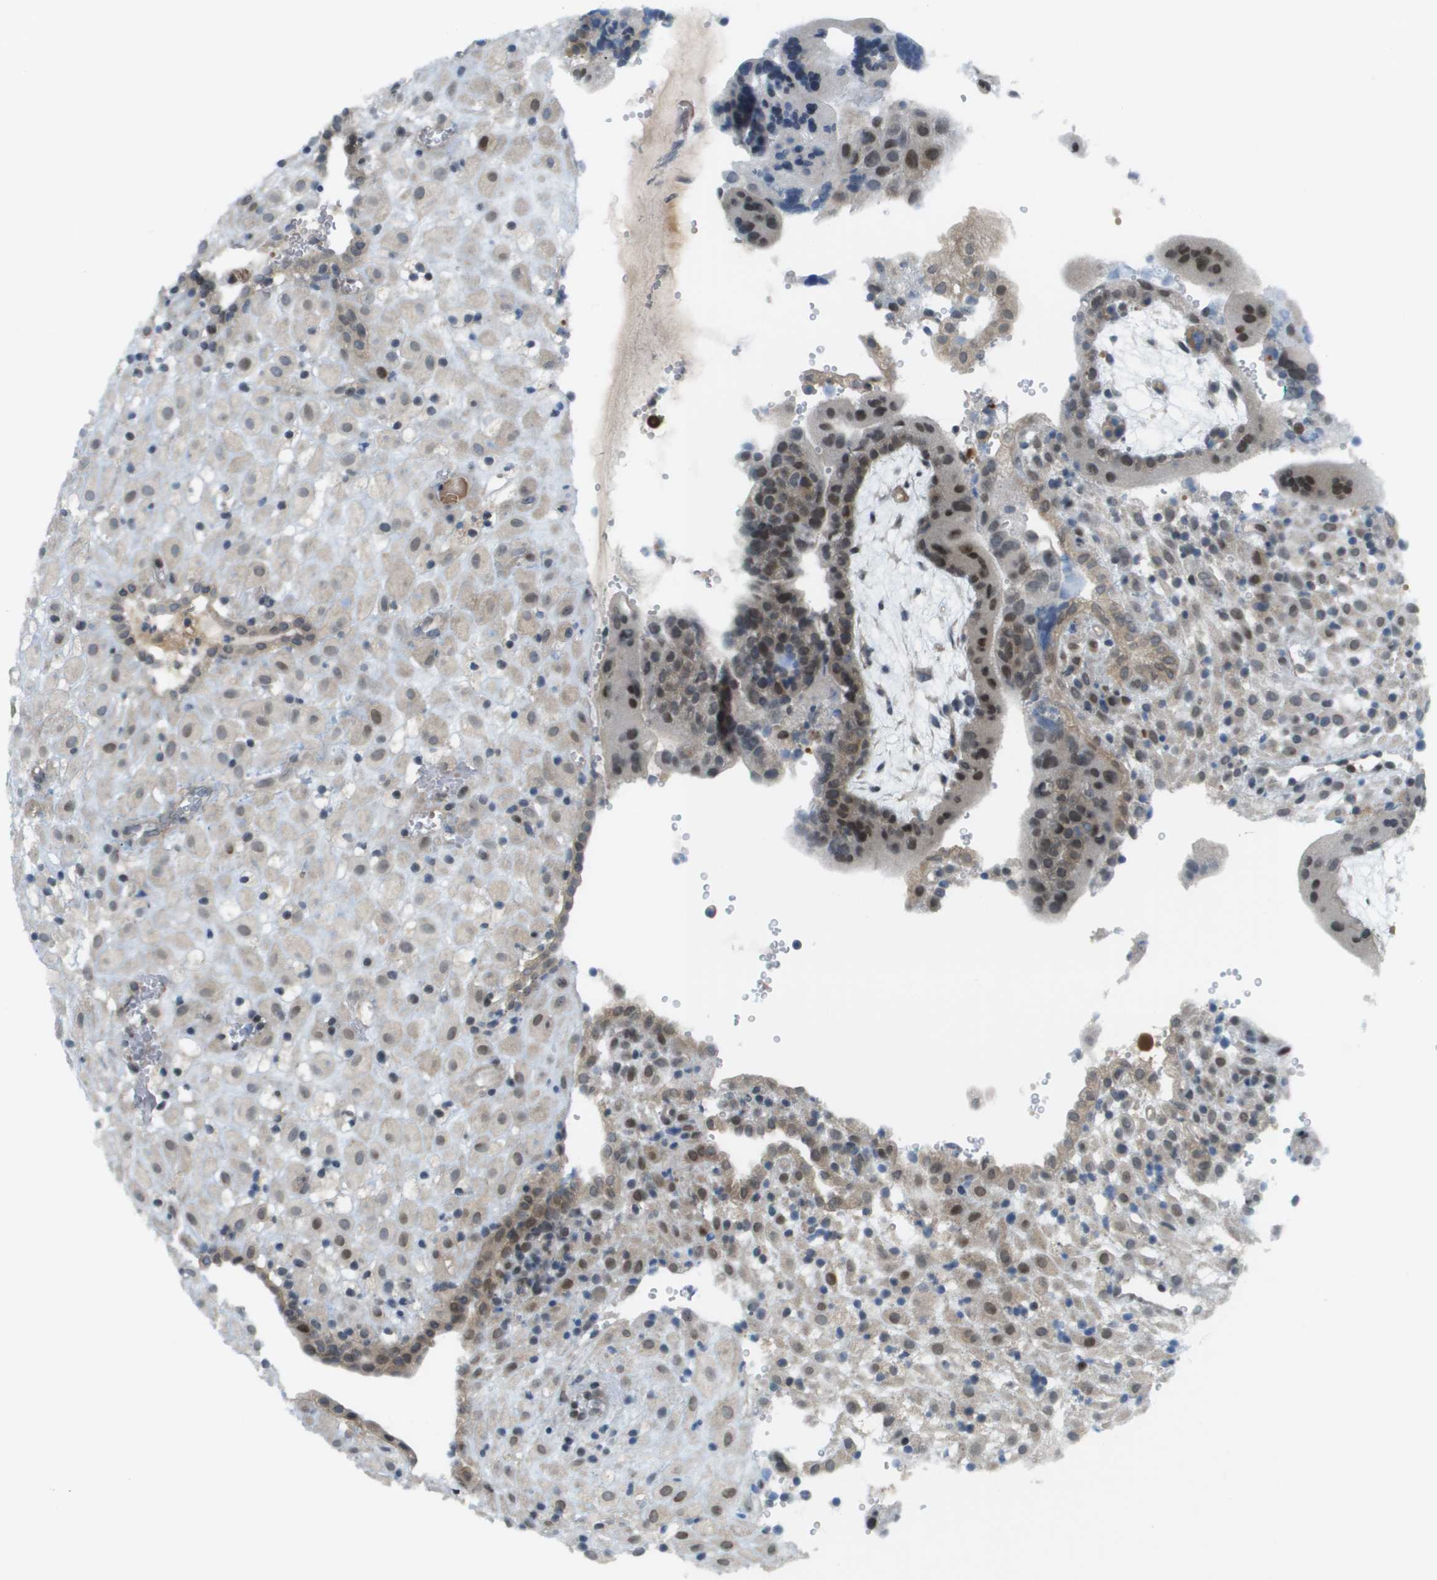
{"staining": {"intensity": "weak", "quantity": ">75%", "location": "cytoplasmic/membranous,nuclear"}, "tissue": "placenta", "cell_type": "Decidual cells", "image_type": "normal", "snomed": [{"axis": "morphology", "description": "Normal tissue, NOS"}, {"axis": "topography", "description": "Placenta"}], "caption": "IHC (DAB) staining of benign human placenta demonstrates weak cytoplasmic/membranous,nuclear protein expression in about >75% of decidual cells.", "gene": "CACNB4", "patient": {"sex": "female", "age": 18}}